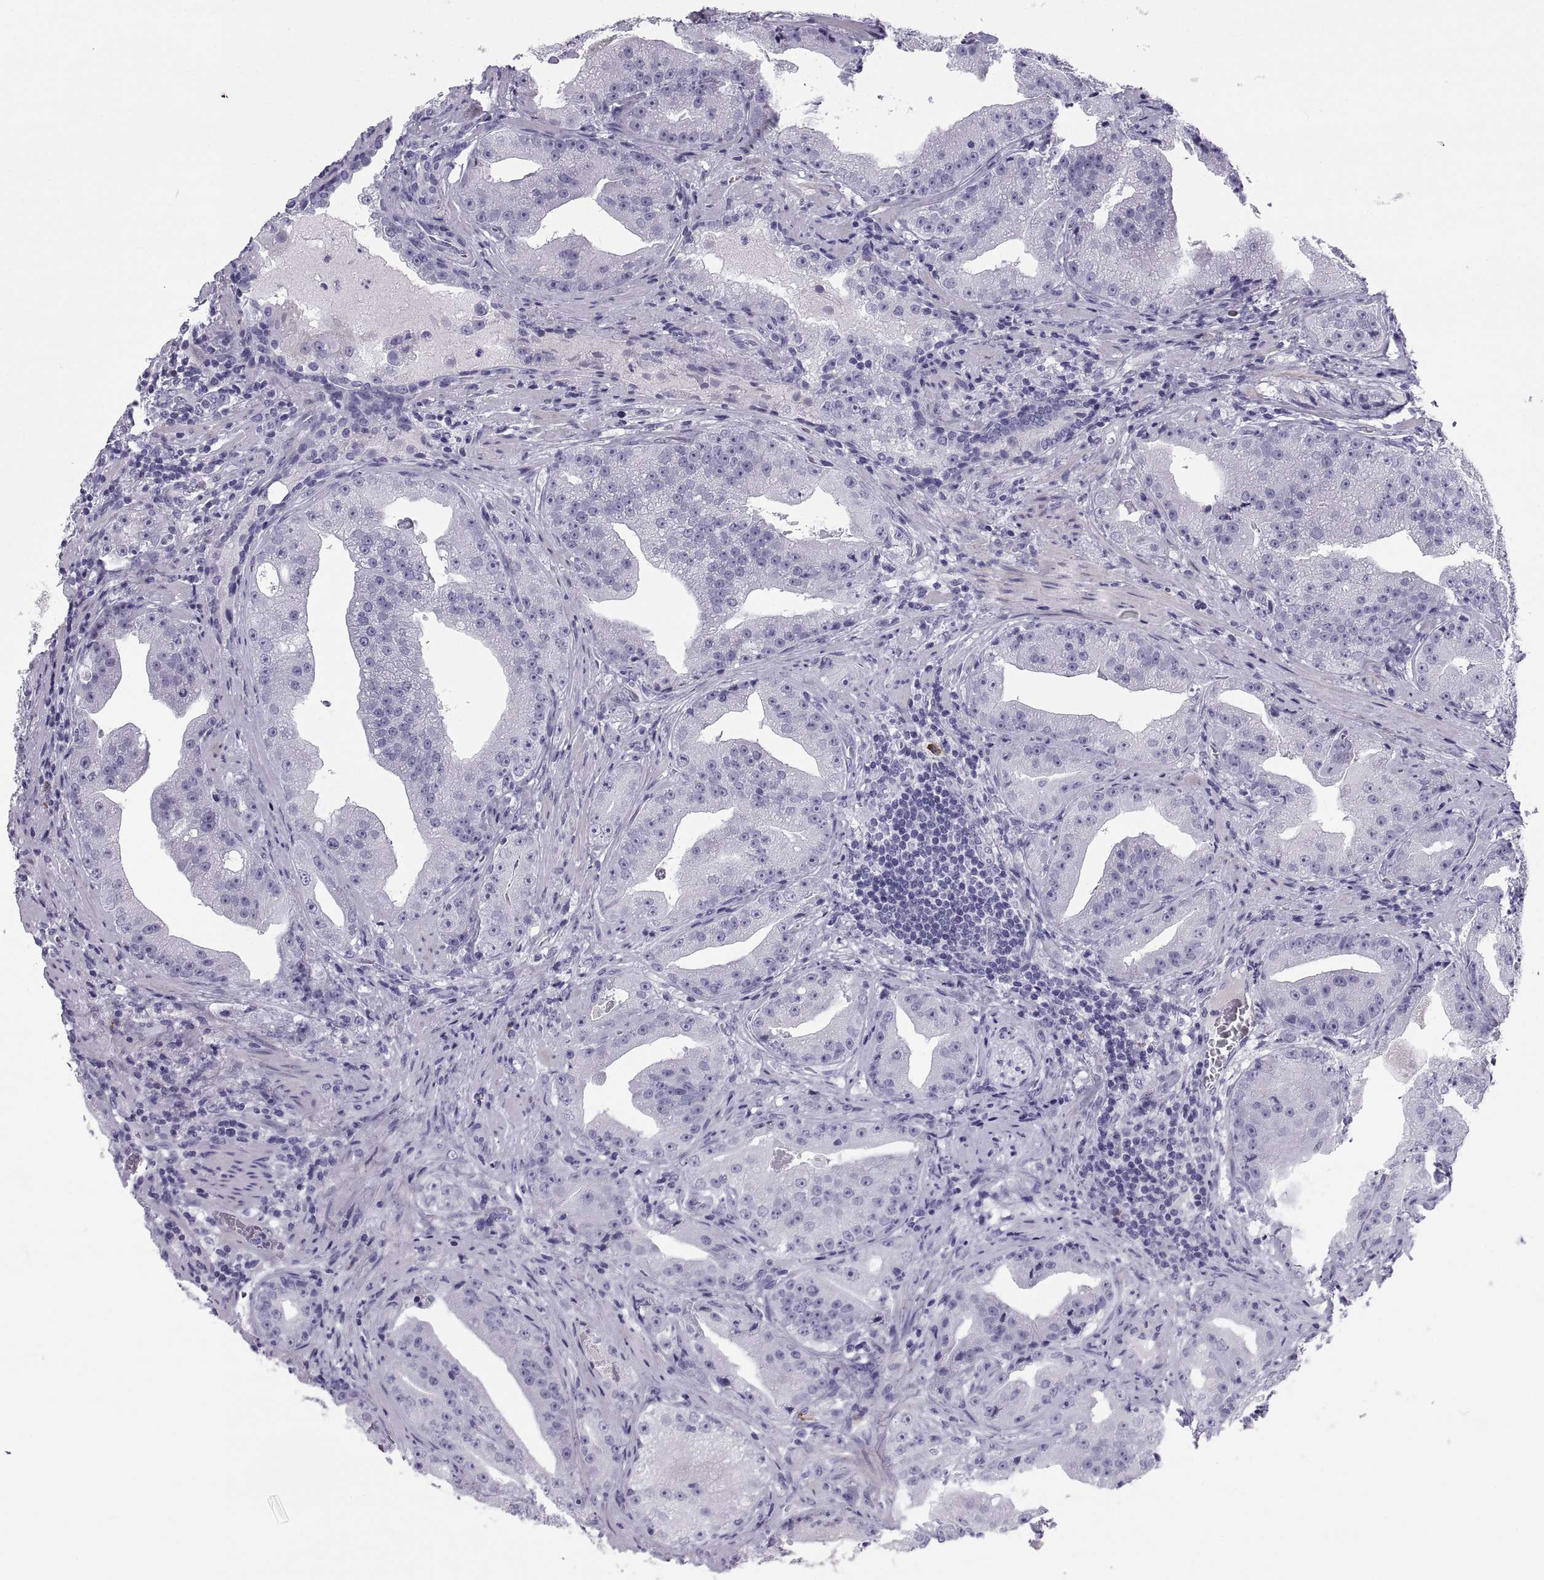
{"staining": {"intensity": "negative", "quantity": "none", "location": "none"}, "tissue": "prostate cancer", "cell_type": "Tumor cells", "image_type": "cancer", "snomed": [{"axis": "morphology", "description": "Adenocarcinoma, Low grade"}, {"axis": "topography", "description": "Prostate"}], "caption": "Human prostate cancer (low-grade adenocarcinoma) stained for a protein using IHC reveals no staining in tumor cells.", "gene": "CT47A10", "patient": {"sex": "male", "age": 62}}